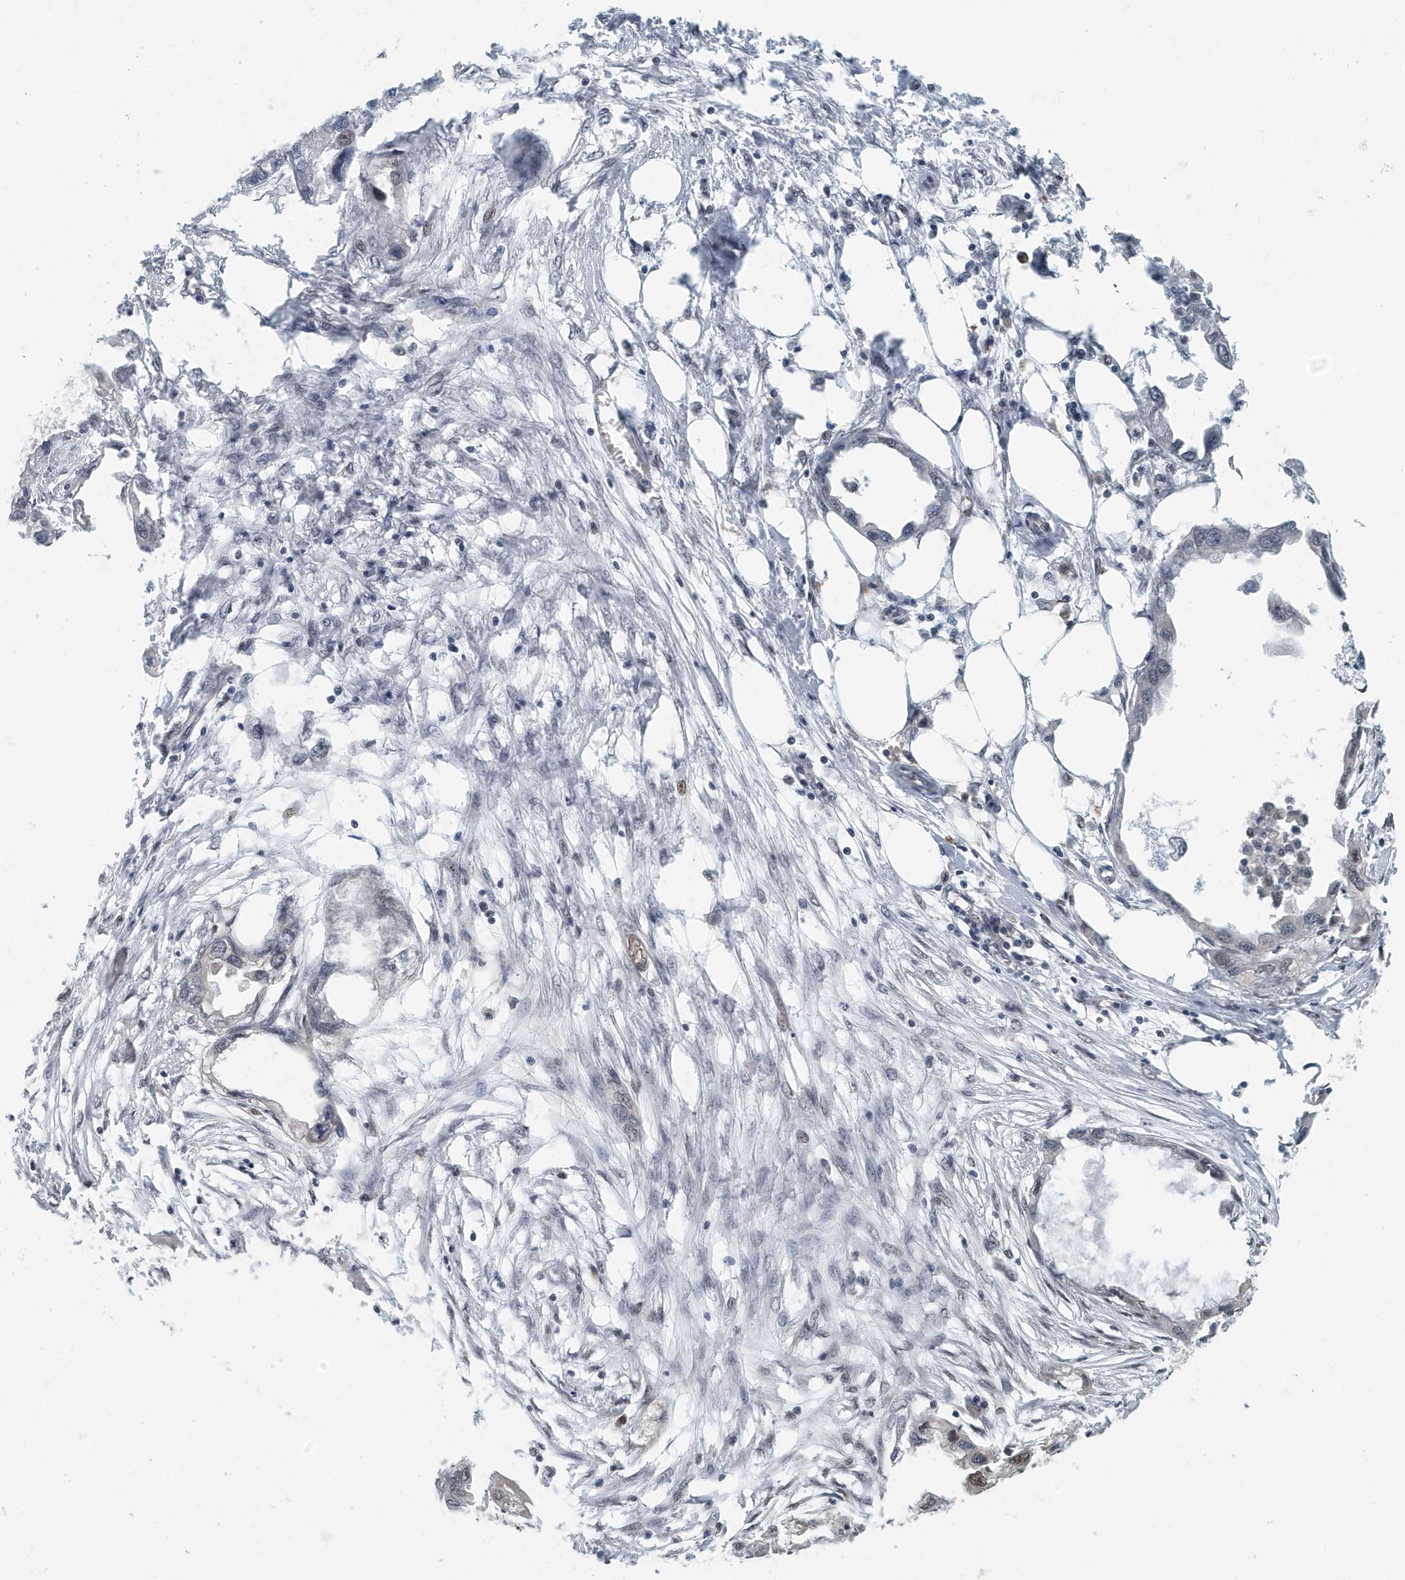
{"staining": {"intensity": "weak", "quantity": "<25%", "location": "nuclear"}, "tissue": "endometrial cancer", "cell_type": "Tumor cells", "image_type": "cancer", "snomed": [{"axis": "morphology", "description": "Adenocarcinoma, NOS"}, {"axis": "morphology", "description": "Adenocarcinoma, metastatic, NOS"}, {"axis": "topography", "description": "Adipose tissue"}, {"axis": "topography", "description": "Endometrium"}], "caption": "A high-resolution photomicrograph shows IHC staining of metastatic adenocarcinoma (endometrial), which exhibits no significant expression in tumor cells. The staining was performed using DAB (3,3'-diaminobenzidine) to visualize the protein expression in brown, while the nuclei were stained in blue with hematoxylin (Magnification: 20x).", "gene": "KIF15", "patient": {"sex": "female", "age": 67}}